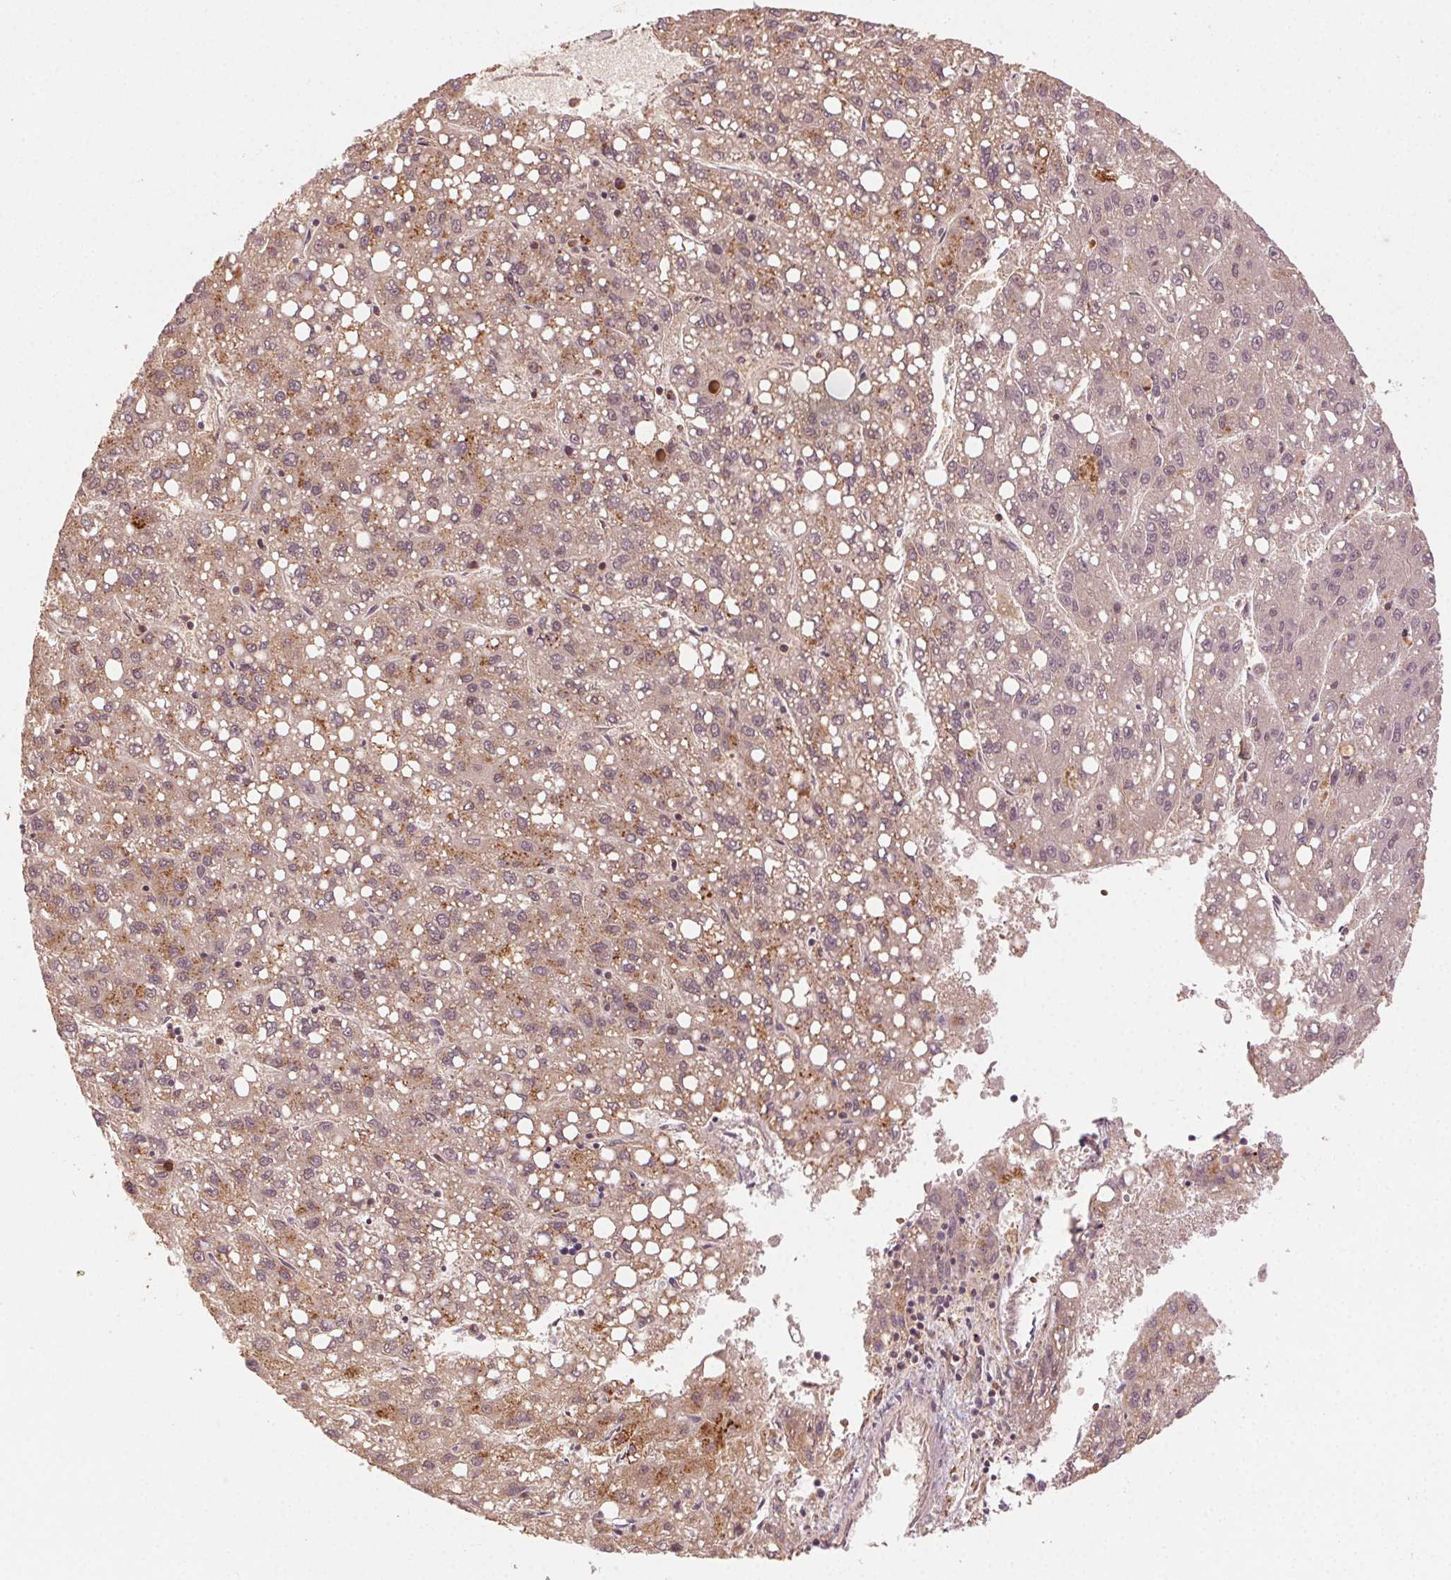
{"staining": {"intensity": "weak", "quantity": ">75%", "location": "cytoplasmic/membranous"}, "tissue": "liver cancer", "cell_type": "Tumor cells", "image_type": "cancer", "snomed": [{"axis": "morphology", "description": "Carcinoma, Hepatocellular, NOS"}, {"axis": "topography", "description": "Liver"}], "caption": "Human liver cancer stained with a brown dye exhibits weak cytoplasmic/membranous positive expression in about >75% of tumor cells.", "gene": "KLHL15", "patient": {"sex": "female", "age": 82}}